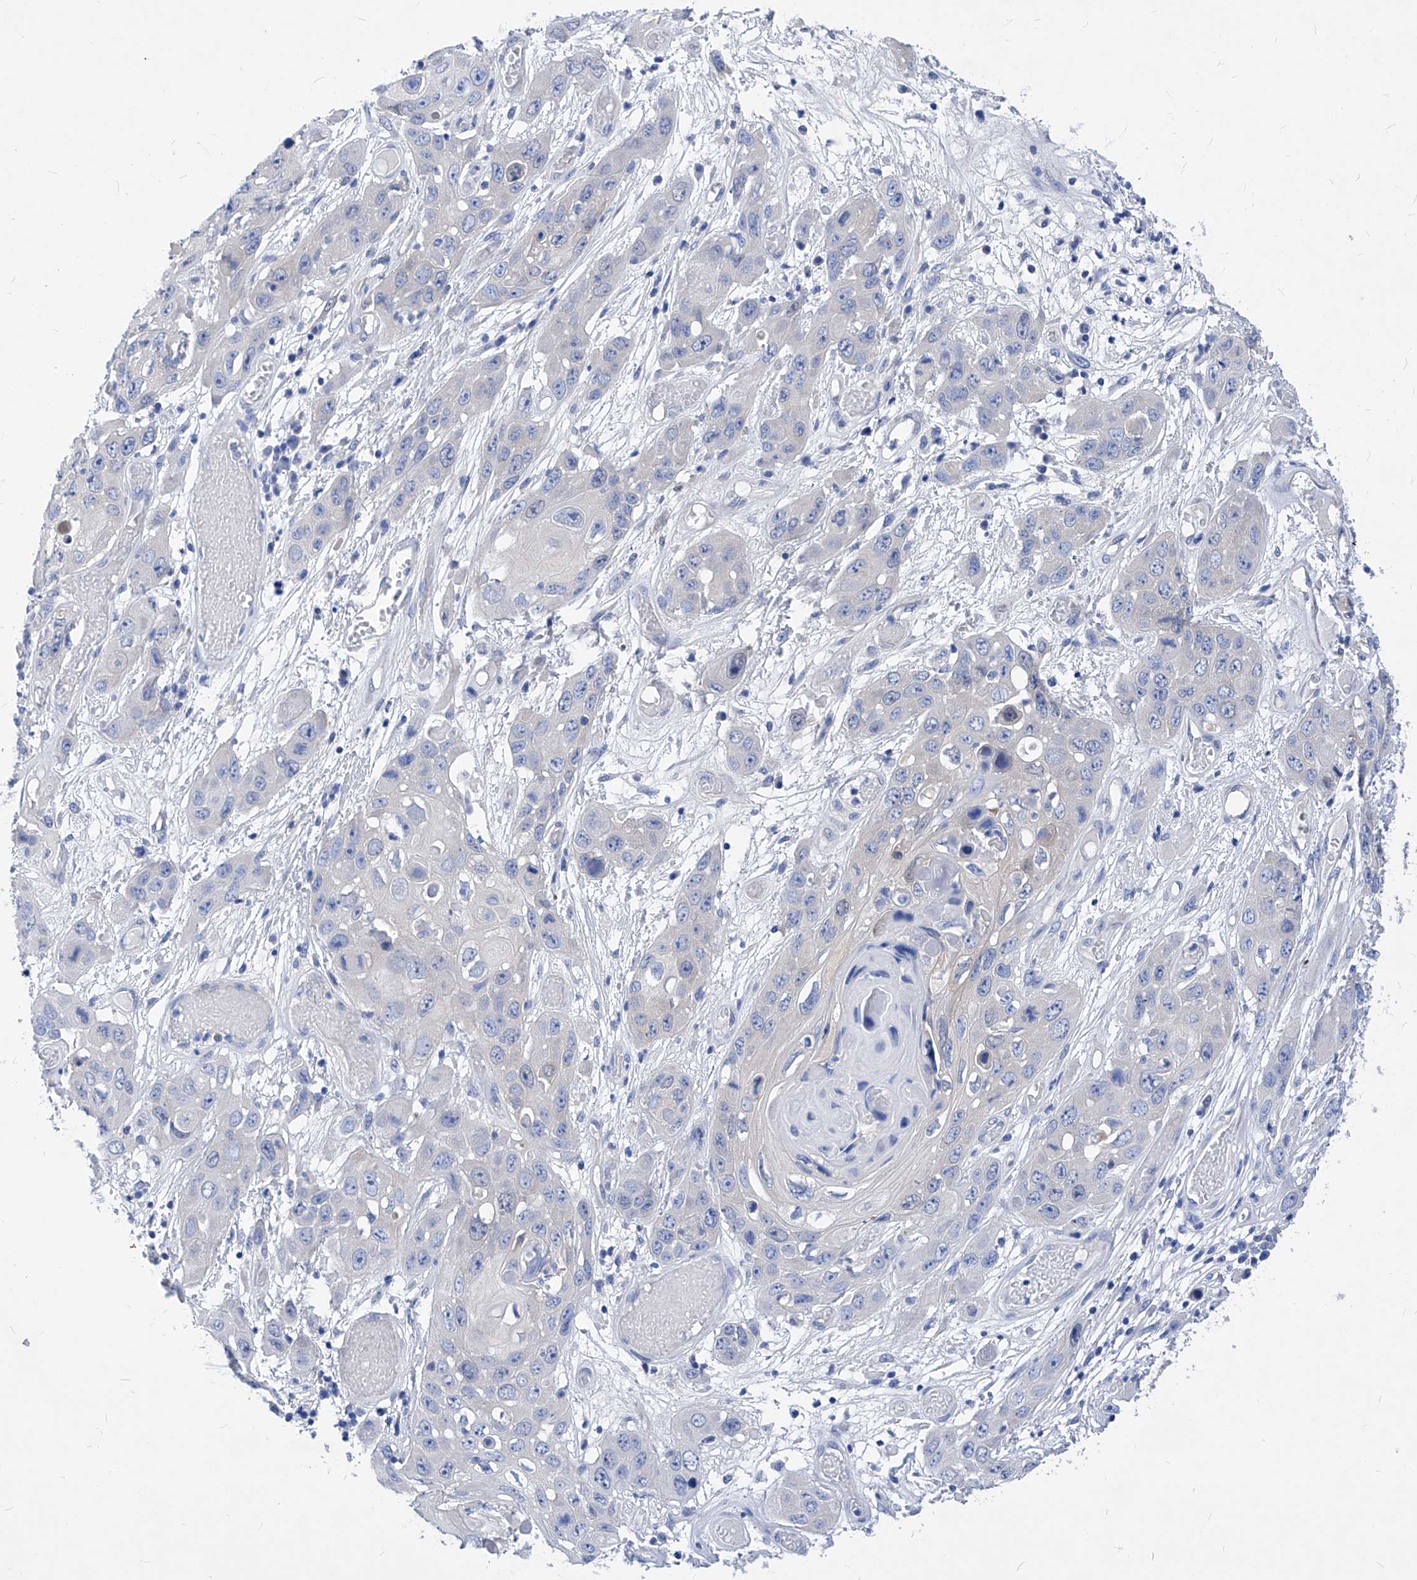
{"staining": {"intensity": "negative", "quantity": "none", "location": "none"}, "tissue": "skin cancer", "cell_type": "Tumor cells", "image_type": "cancer", "snomed": [{"axis": "morphology", "description": "Squamous cell carcinoma, NOS"}, {"axis": "topography", "description": "Skin"}], "caption": "This is an immunohistochemistry image of human skin cancer (squamous cell carcinoma). There is no staining in tumor cells.", "gene": "XPNPEP1", "patient": {"sex": "male", "age": 55}}